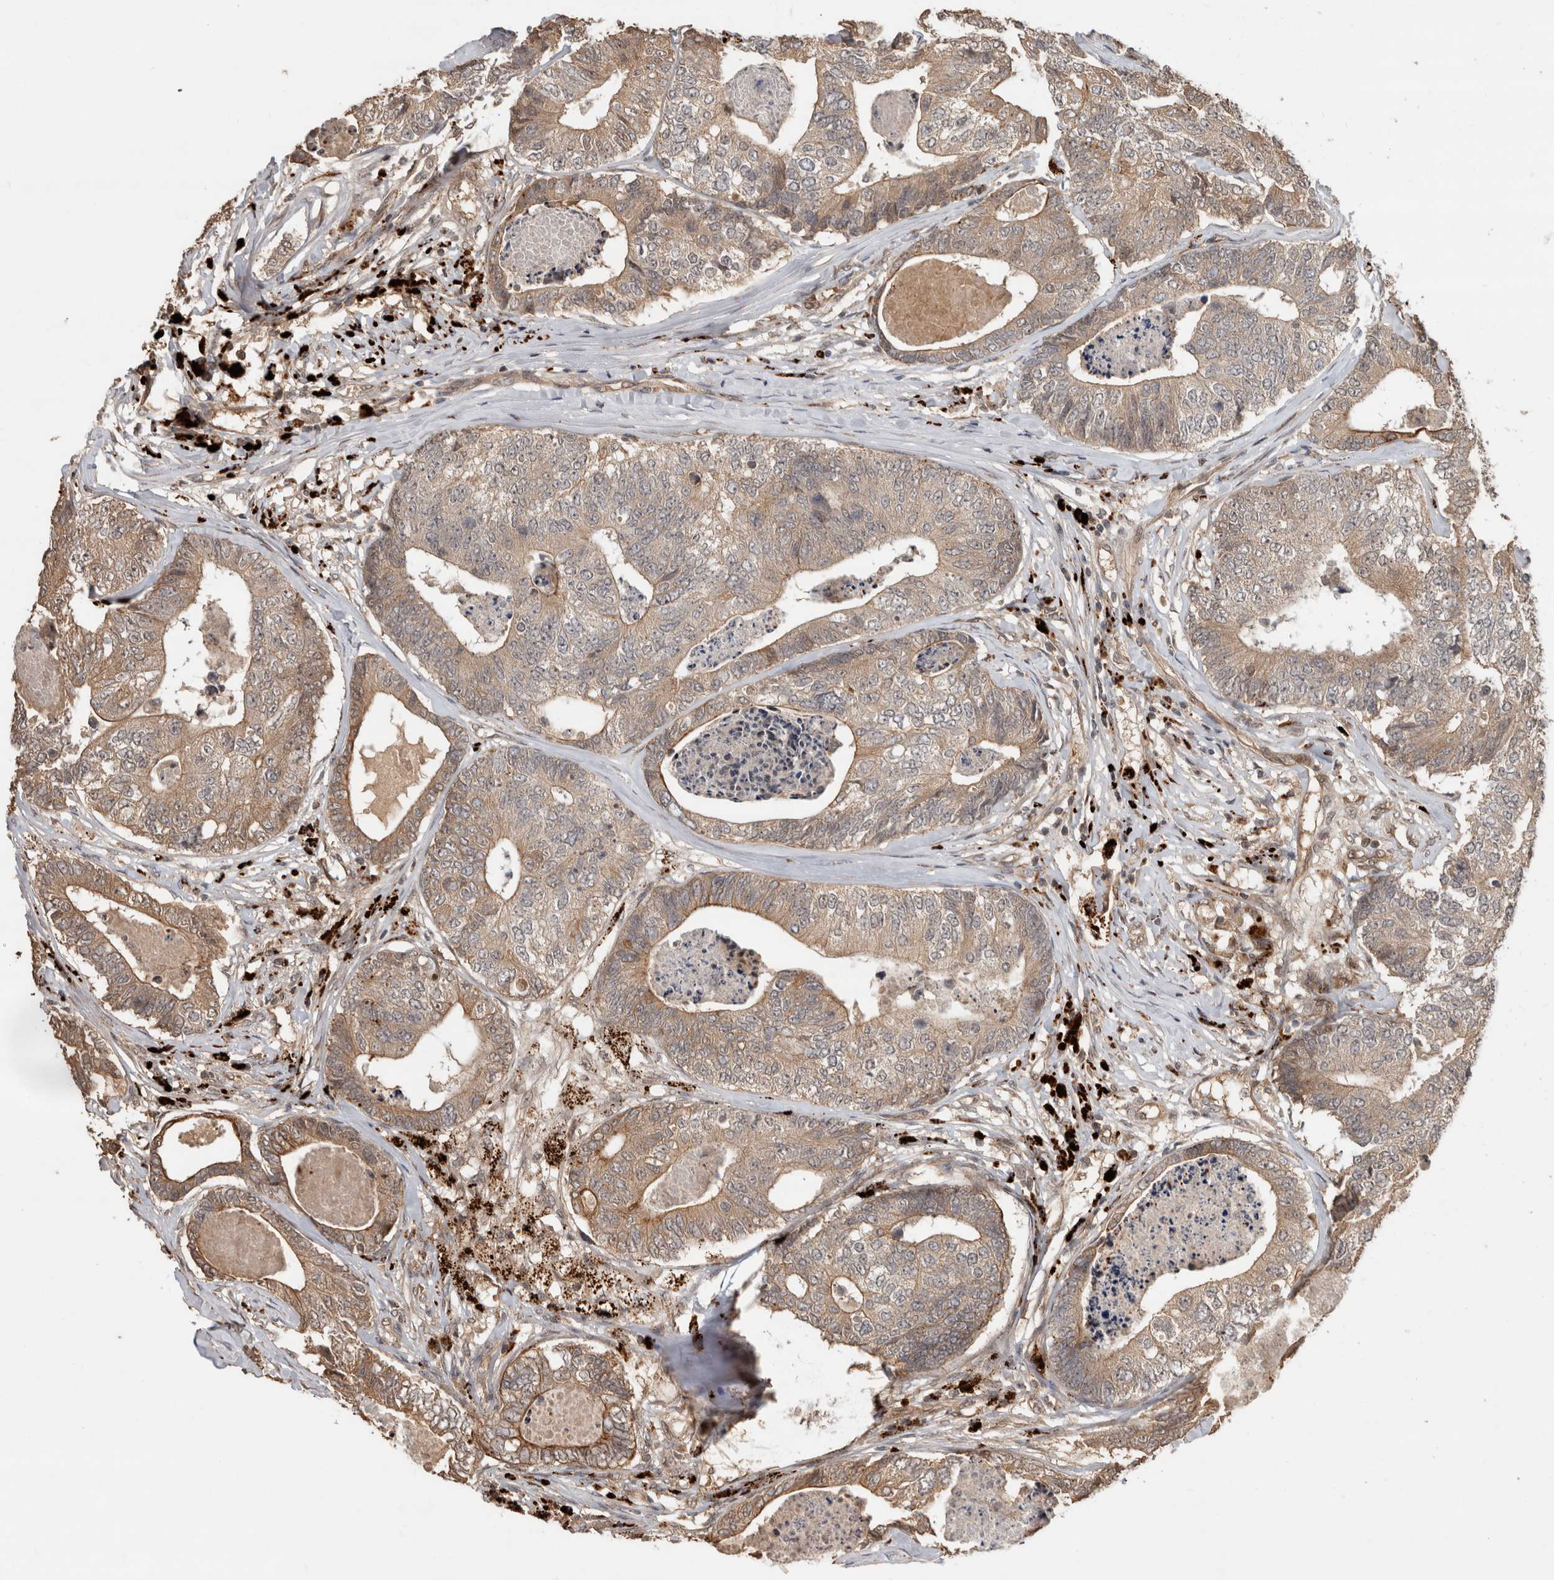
{"staining": {"intensity": "weak", "quantity": ">75%", "location": "cytoplasmic/membranous"}, "tissue": "colorectal cancer", "cell_type": "Tumor cells", "image_type": "cancer", "snomed": [{"axis": "morphology", "description": "Adenocarcinoma, NOS"}, {"axis": "topography", "description": "Colon"}], "caption": "Immunohistochemical staining of colorectal cancer (adenocarcinoma) exhibits low levels of weak cytoplasmic/membranous expression in approximately >75% of tumor cells. (DAB = brown stain, brightfield microscopy at high magnification).", "gene": "PITPNC1", "patient": {"sex": "female", "age": 67}}